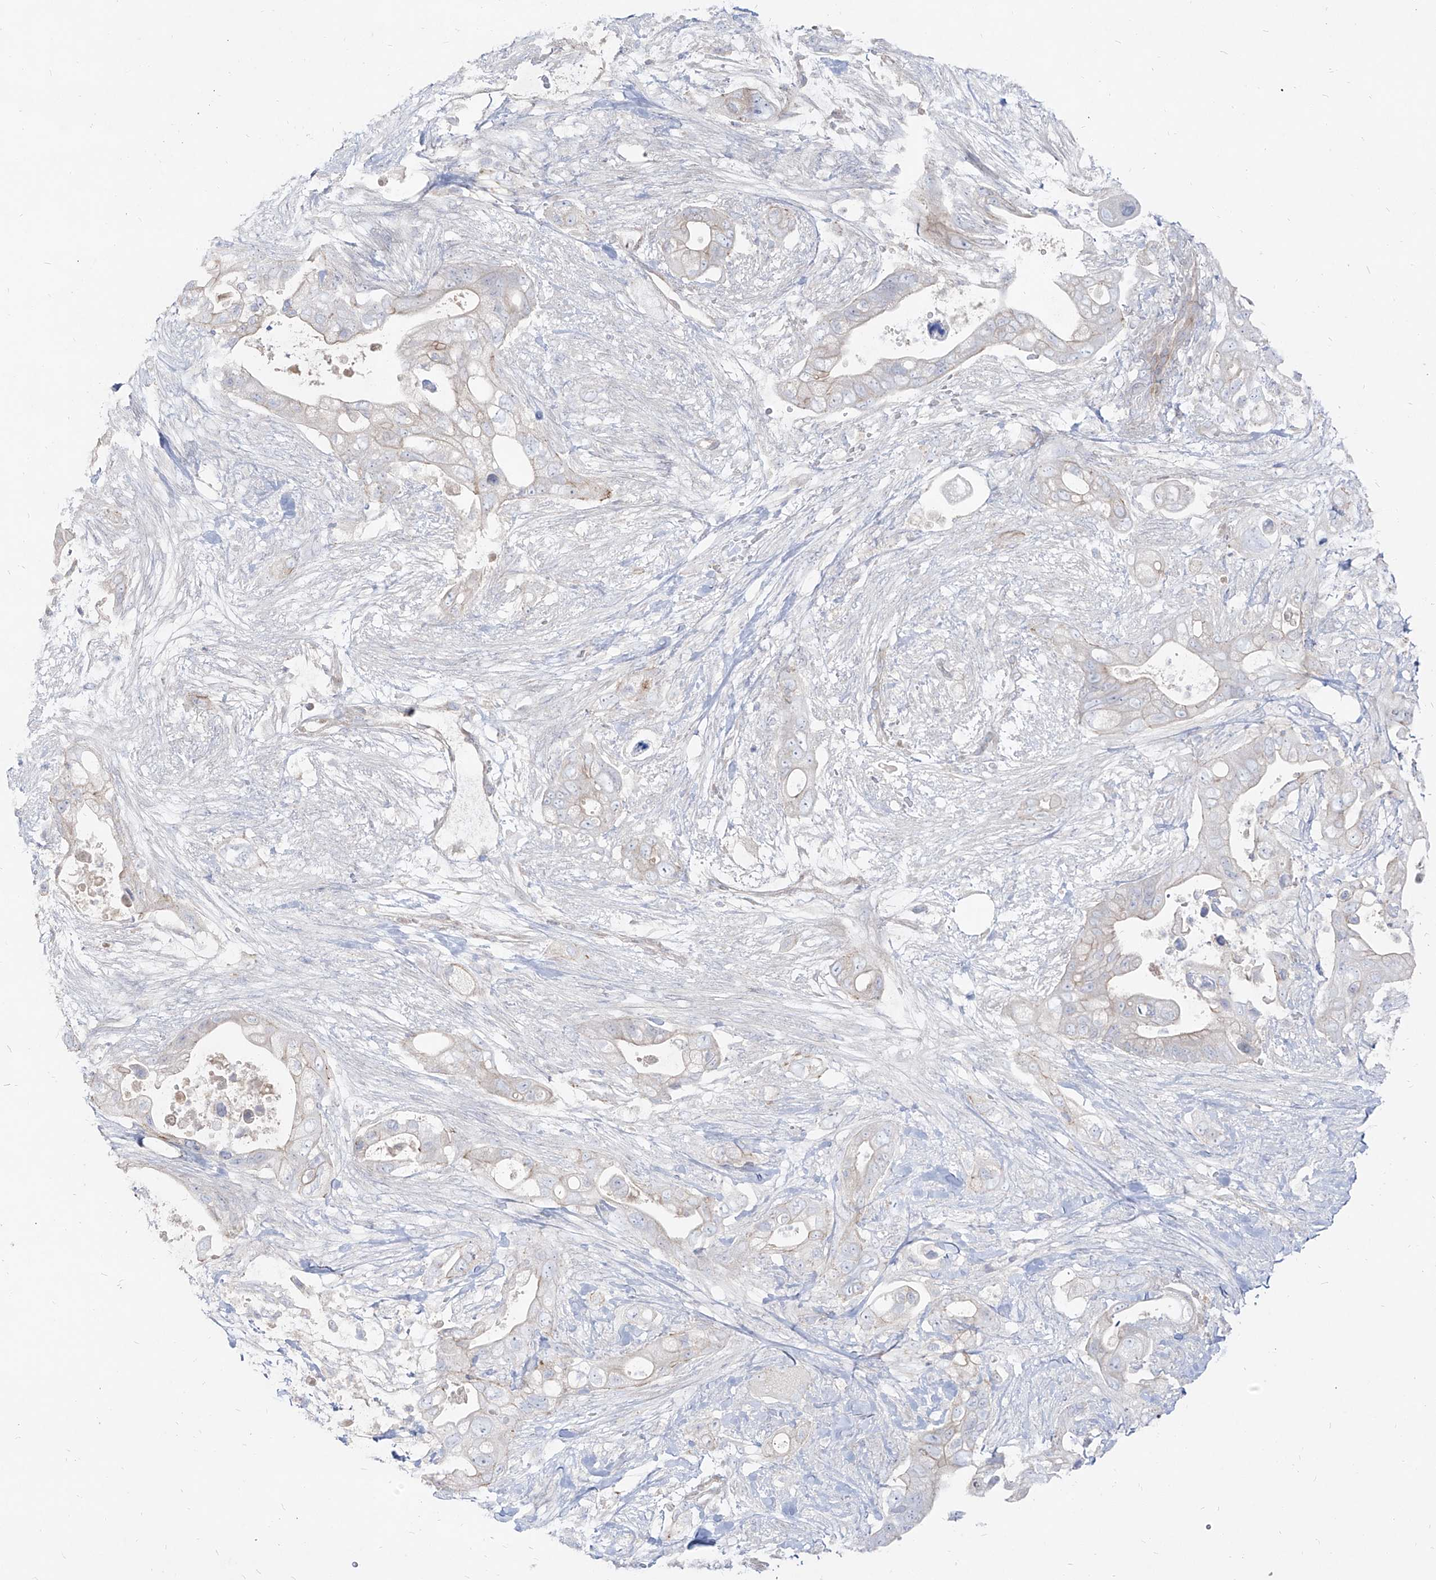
{"staining": {"intensity": "negative", "quantity": "none", "location": "none"}, "tissue": "pancreatic cancer", "cell_type": "Tumor cells", "image_type": "cancer", "snomed": [{"axis": "morphology", "description": "Adenocarcinoma, NOS"}, {"axis": "topography", "description": "Pancreas"}], "caption": "Adenocarcinoma (pancreatic) was stained to show a protein in brown. There is no significant positivity in tumor cells. The staining was performed using DAB to visualize the protein expression in brown, while the nuclei were stained in blue with hematoxylin (Magnification: 20x).", "gene": "RBFOX3", "patient": {"sex": "male", "age": 53}}